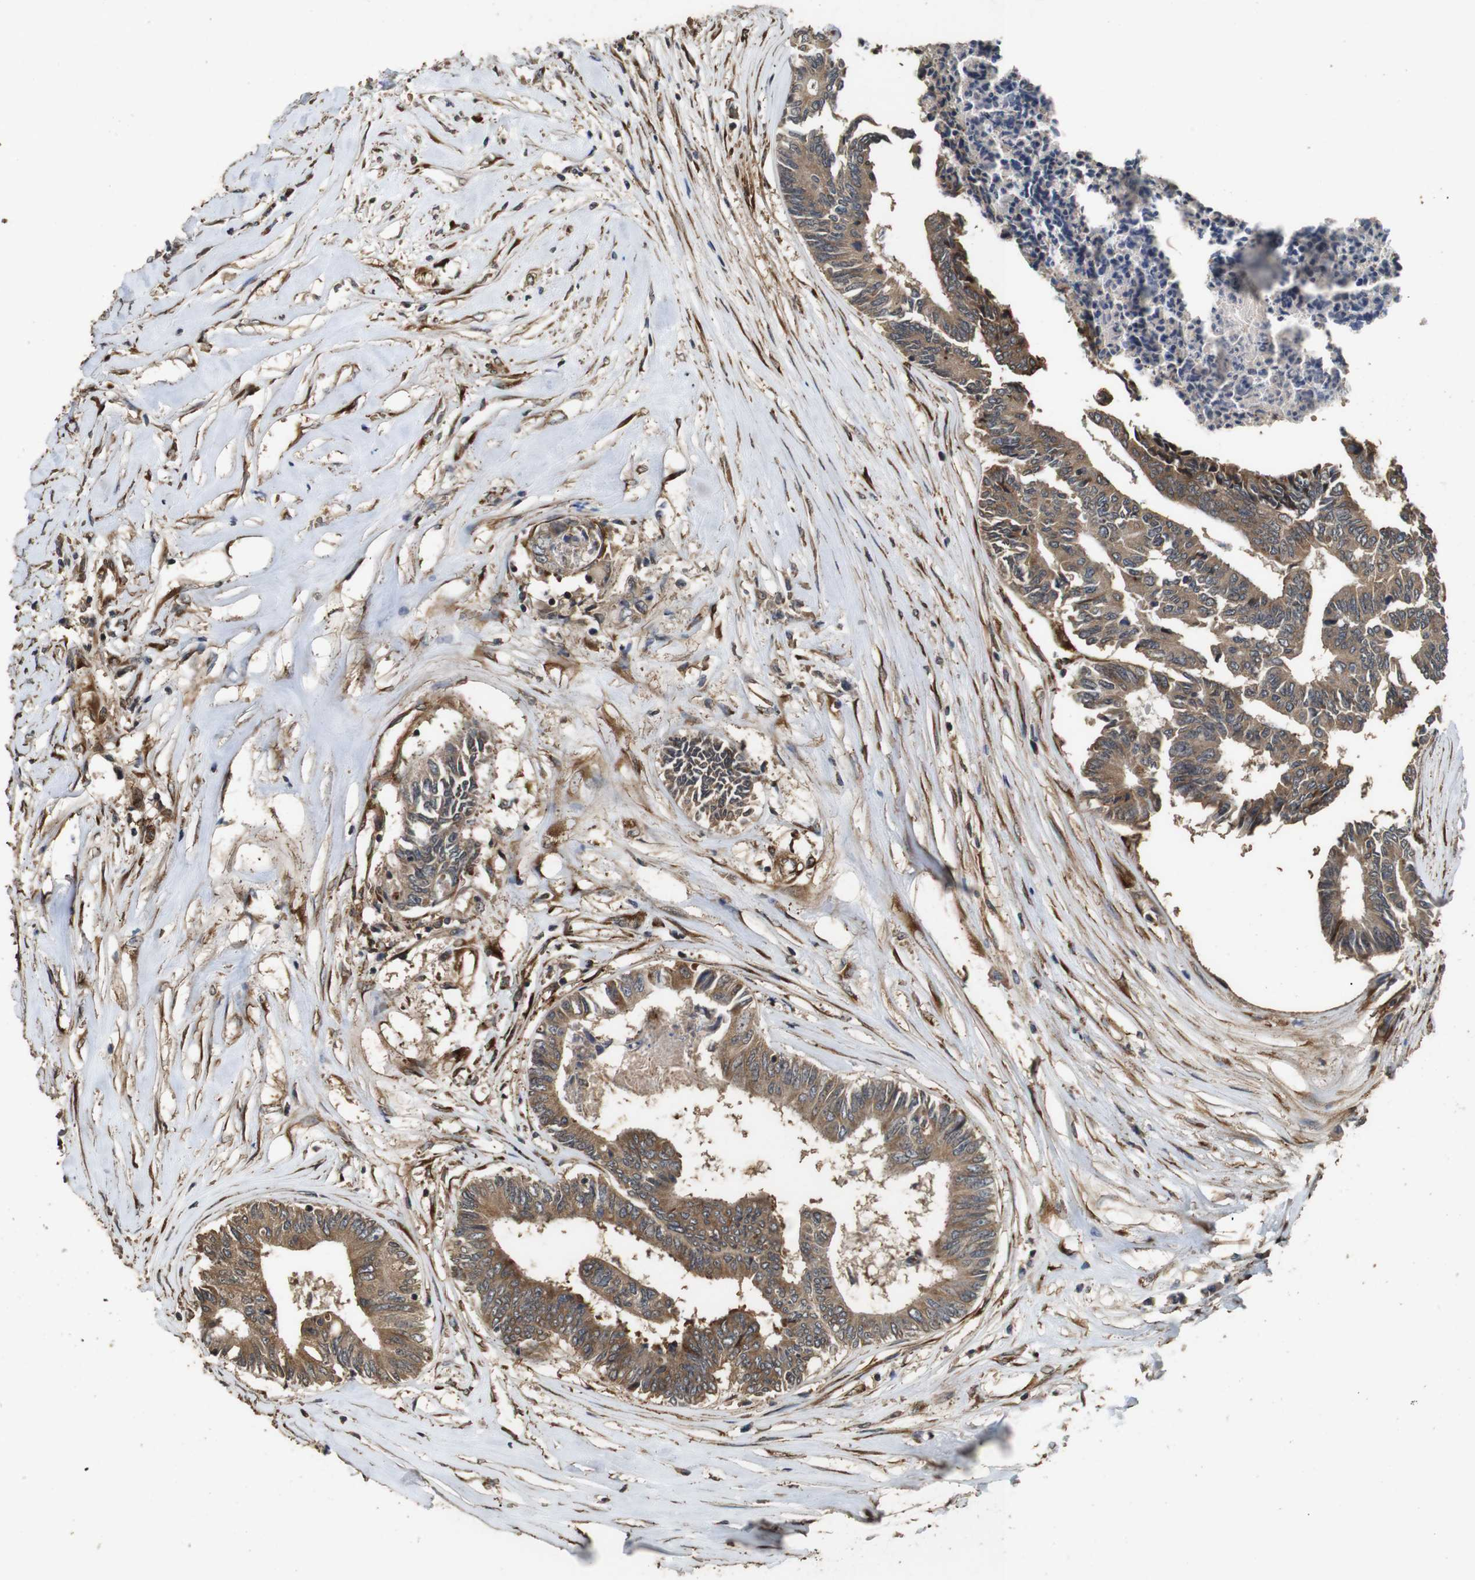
{"staining": {"intensity": "moderate", "quantity": ">75%", "location": "cytoplasmic/membranous"}, "tissue": "colorectal cancer", "cell_type": "Tumor cells", "image_type": "cancer", "snomed": [{"axis": "morphology", "description": "Adenocarcinoma, NOS"}, {"axis": "topography", "description": "Rectum"}], "caption": "The photomicrograph displays staining of colorectal cancer (adenocarcinoma), revealing moderate cytoplasmic/membranous protein expression (brown color) within tumor cells.", "gene": "CNPY4", "patient": {"sex": "male", "age": 63}}